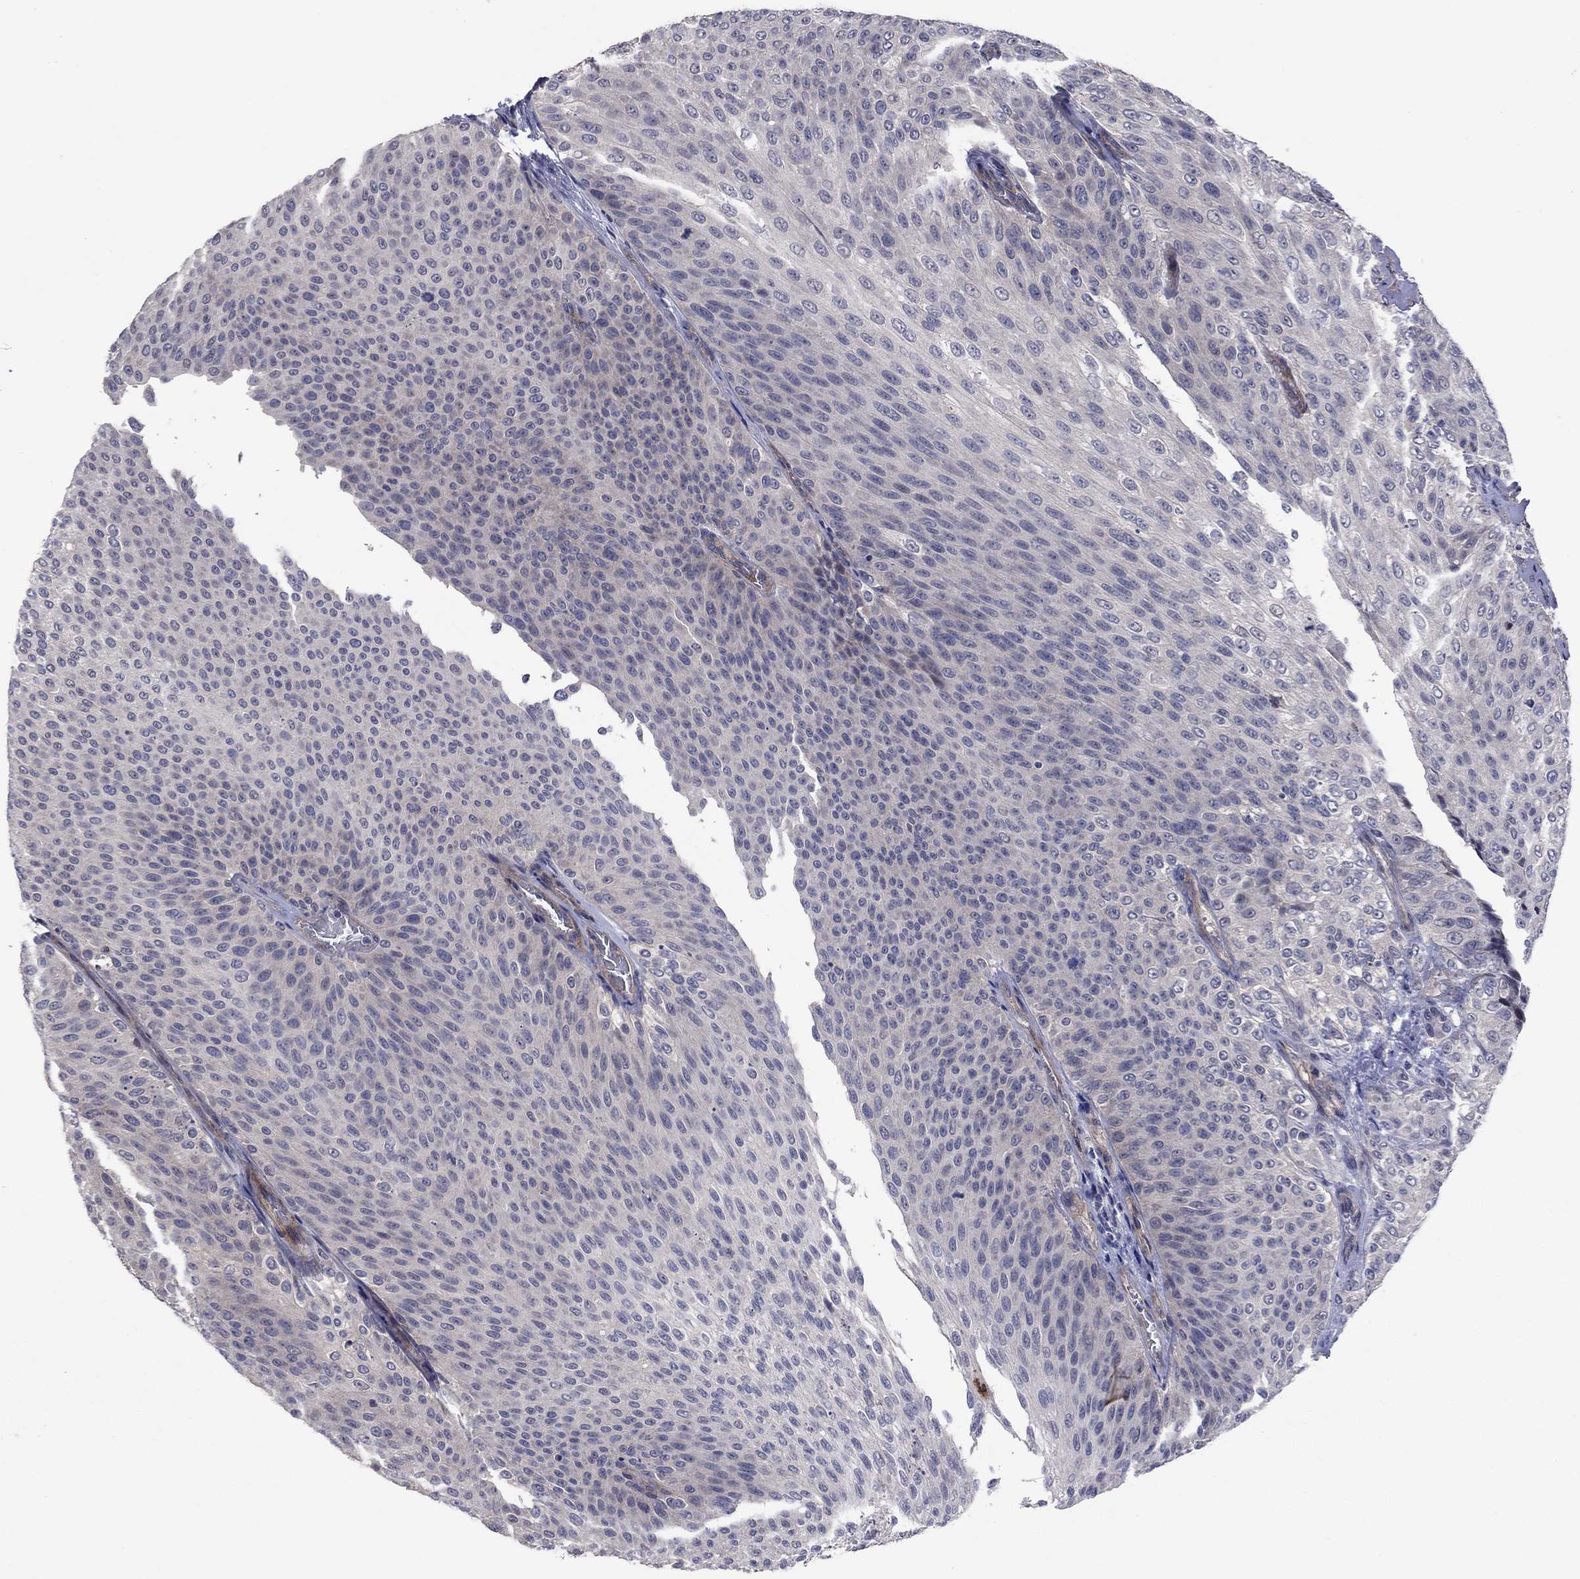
{"staining": {"intensity": "negative", "quantity": "none", "location": "none"}, "tissue": "urothelial cancer", "cell_type": "Tumor cells", "image_type": "cancer", "snomed": [{"axis": "morphology", "description": "Urothelial carcinoma, Low grade"}, {"axis": "topography", "description": "Ureter, NOS"}, {"axis": "topography", "description": "Urinary bladder"}], "caption": "This micrograph is of urothelial cancer stained with immunohistochemistry to label a protein in brown with the nuclei are counter-stained blue. There is no expression in tumor cells.", "gene": "MSRB1", "patient": {"sex": "male", "age": 78}}